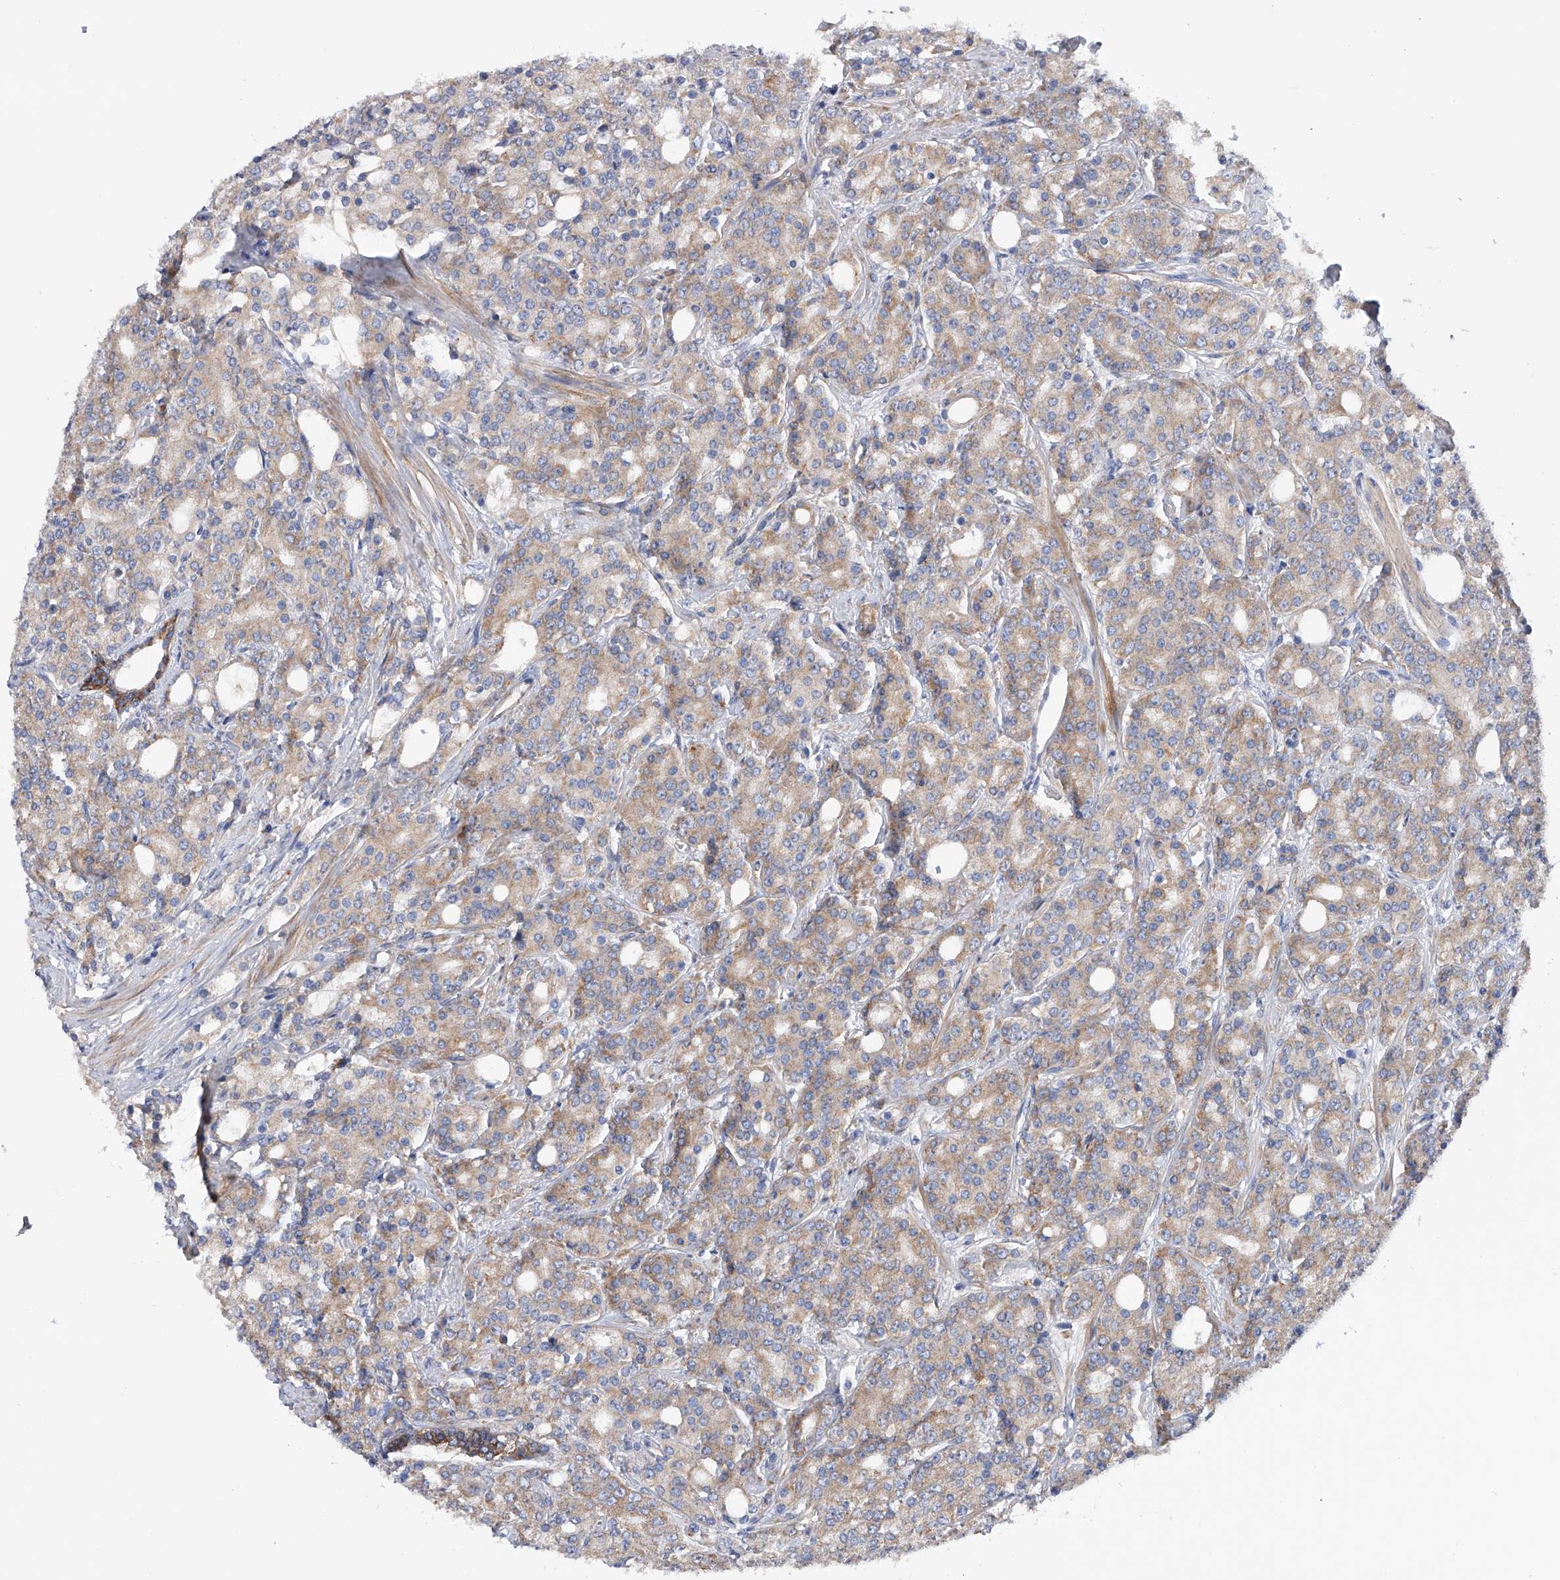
{"staining": {"intensity": "moderate", "quantity": ">75%", "location": "cytoplasmic/membranous"}, "tissue": "prostate cancer", "cell_type": "Tumor cells", "image_type": "cancer", "snomed": [{"axis": "morphology", "description": "Adenocarcinoma, High grade"}, {"axis": "topography", "description": "Prostate"}], "caption": "An IHC histopathology image of tumor tissue is shown. Protein staining in brown labels moderate cytoplasmic/membranous positivity in adenocarcinoma (high-grade) (prostate) within tumor cells.", "gene": "MLYCD", "patient": {"sex": "male", "age": 62}}